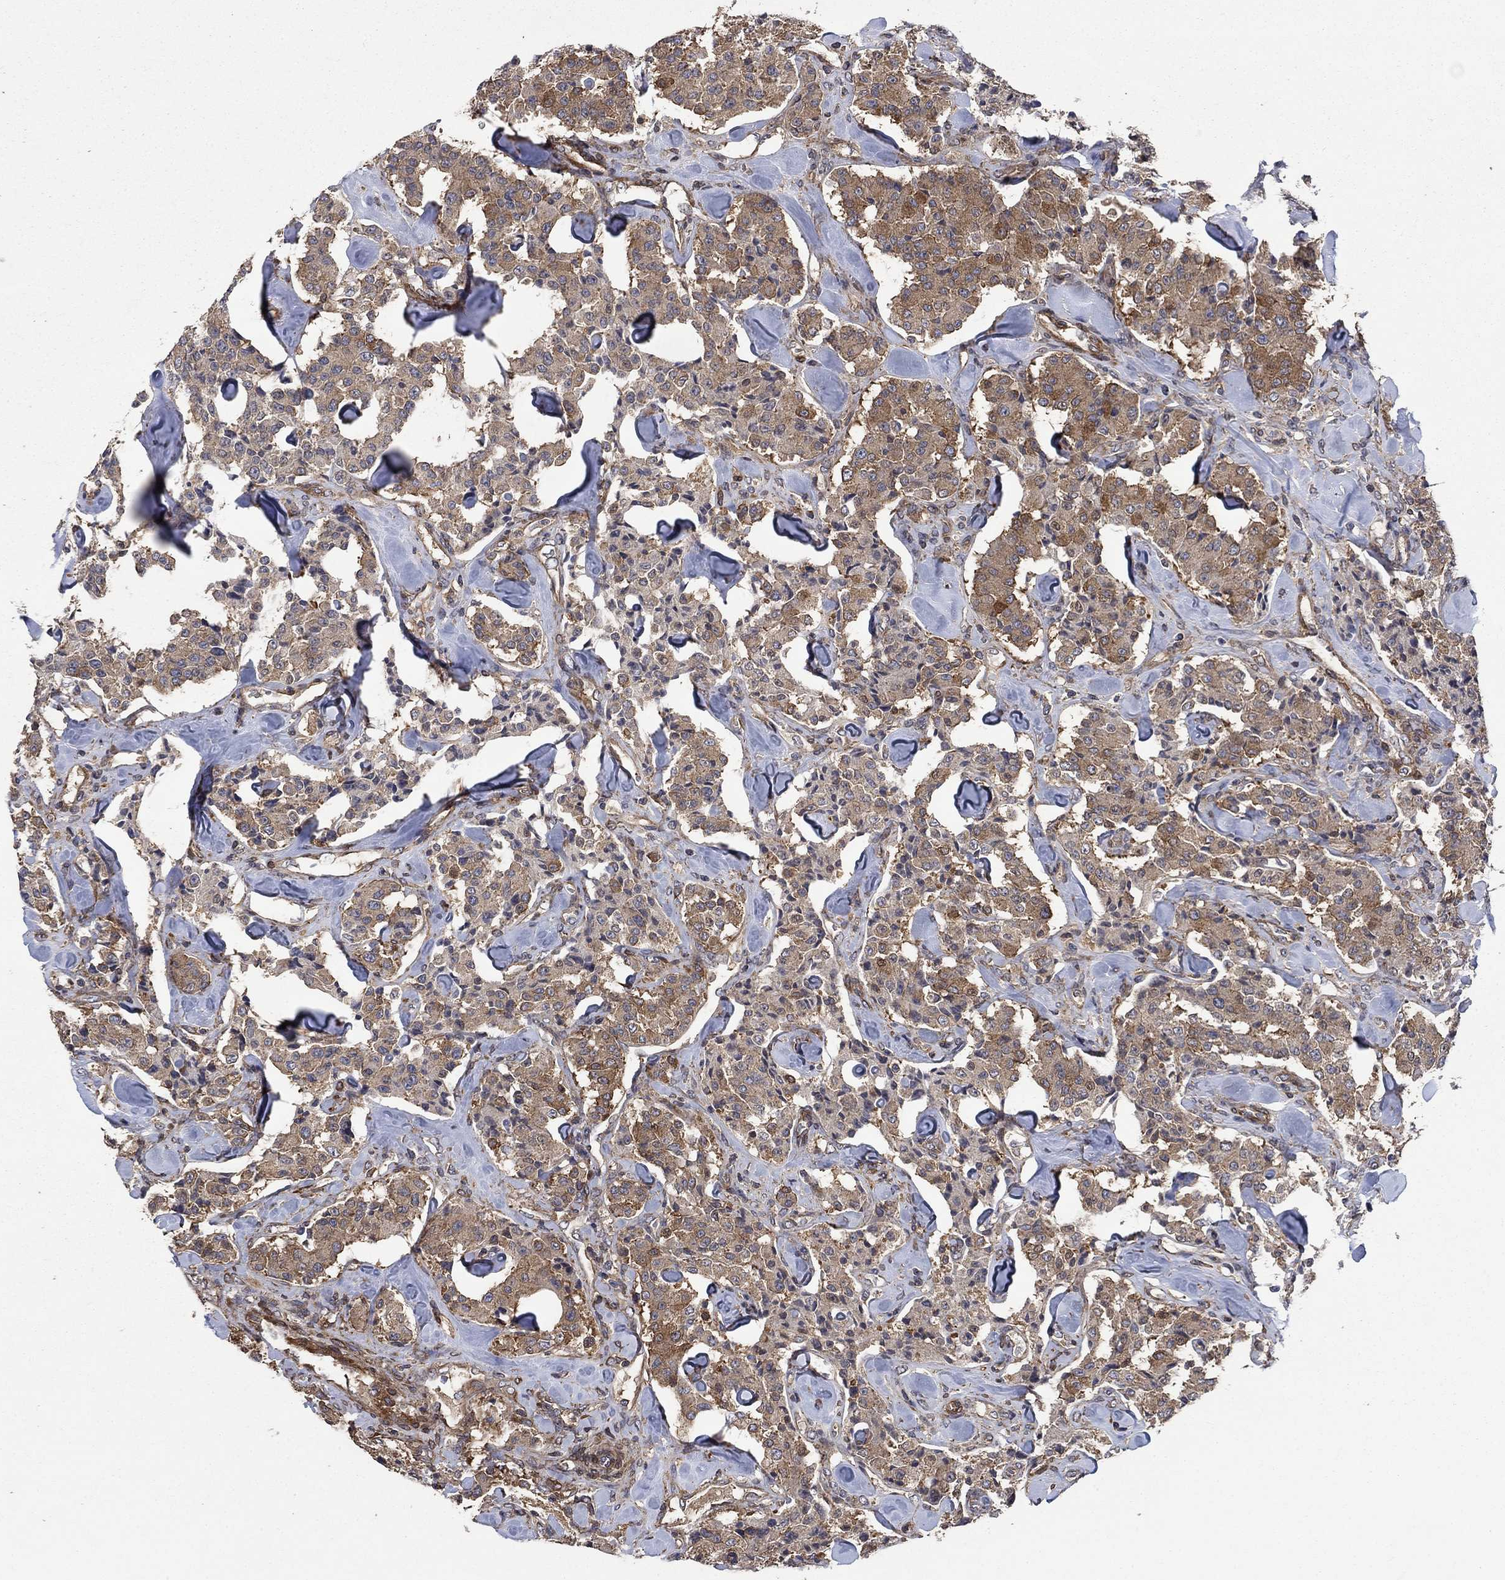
{"staining": {"intensity": "moderate", "quantity": "25%-75%", "location": "cytoplasmic/membranous"}, "tissue": "carcinoid", "cell_type": "Tumor cells", "image_type": "cancer", "snomed": [{"axis": "morphology", "description": "Carcinoid, malignant, NOS"}, {"axis": "topography", "description": "Pancreas"}], "caption": "About 25%-75% of tumor cells in human carcinoid (malignant) exhibit moderate cytoplasmic/membranous protein expression as visualized by brown immunohistochemical staining.", "gene": "PDE3A", "patient": {"sex": "male", "age": 41}}